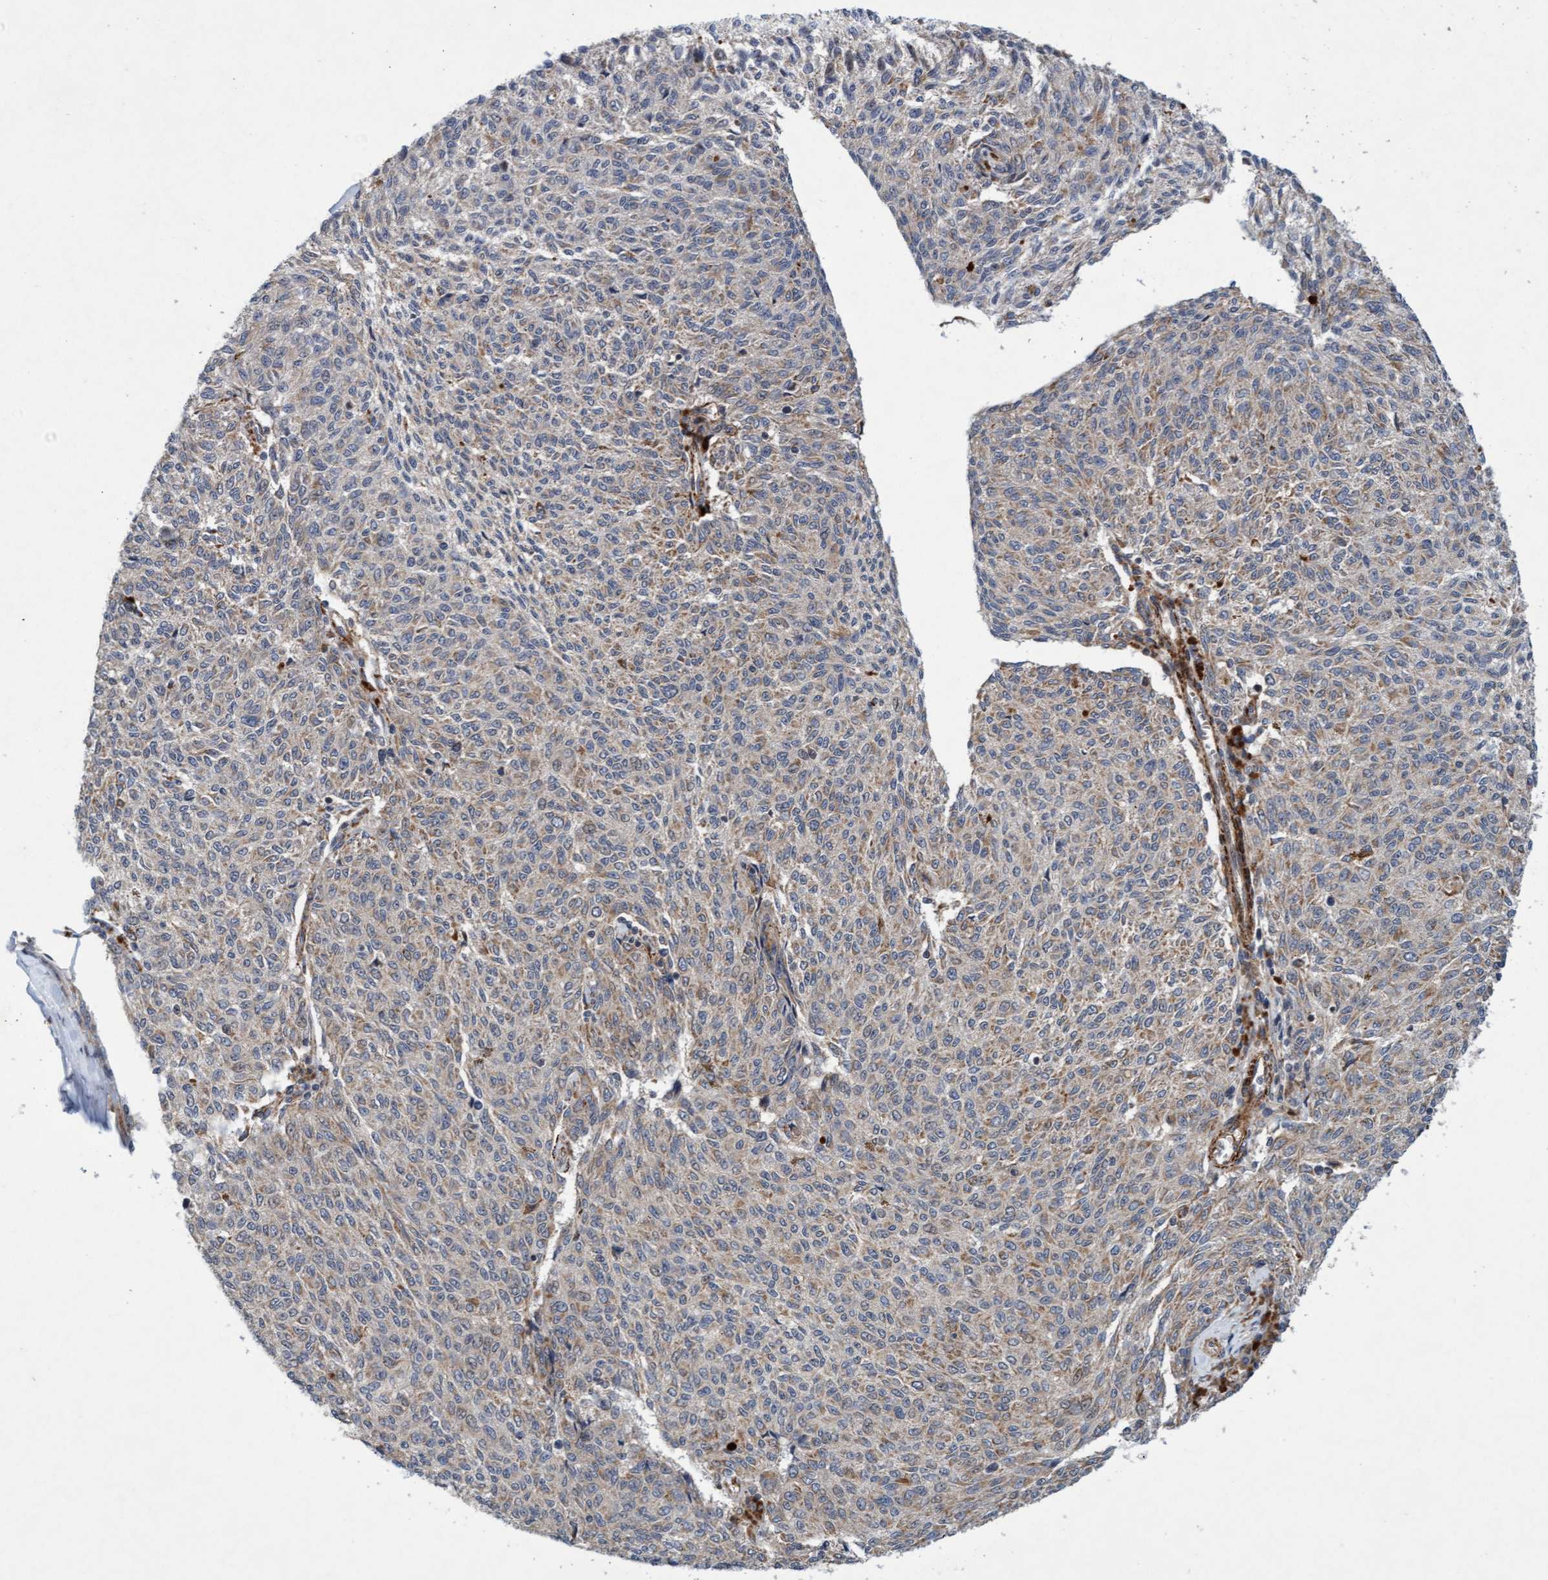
{"staining": {"intensity": "weak", "quantity": ">75%", "location": "cytoplasmic/membranous"}, "tissue": "melanoma", "cell_type": "Tumor cells", "image_type": "cancer", "snomed": [{"axis": "morphology", "description": "Malignant melanoma, NOS"}, {"axis": "topography", "description": "Skin"}], "caption": "Immunohistochemical staining of human melanoma reveals low levels of weak cytoplasmic/membranous protein expression in about >75% of tumor cells. Nuclei are stained in blue.", "gene": "TMEM70", "patient": {"sex": "female", "age": 72}}